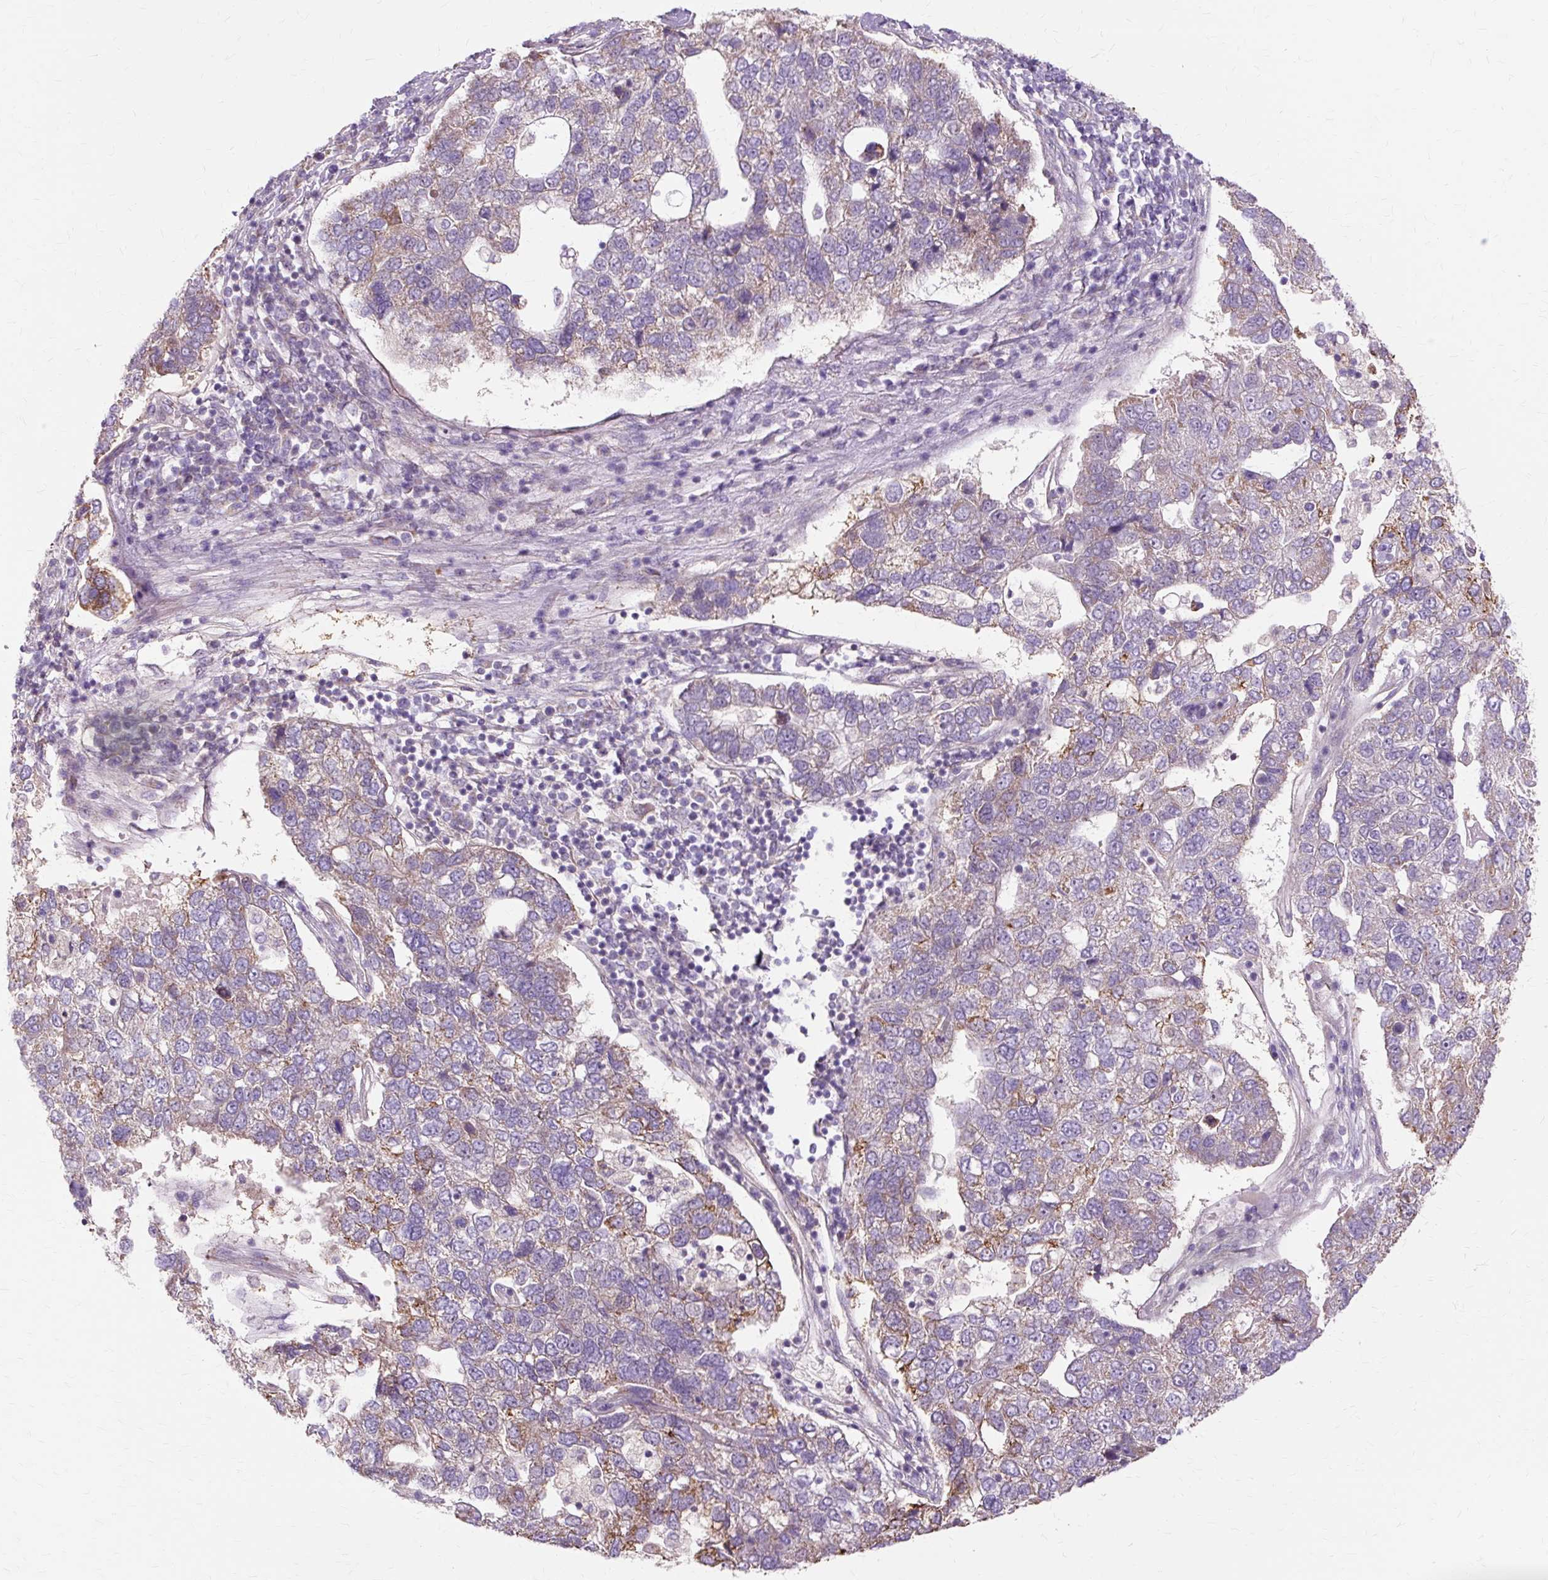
{"staining": {"intensity": "weak", "quantity": "<25%", "location": "cytoplasmic/membranous"}, "tissue": "pancreatic cancer", "cell_type": "Tumor cells", "image_type": "cancer", "snomed": [{"axis": "morphology", "description": "Adenocarcinoma, NOS"}, {"axis": "topography", "description": "Pancreas"}], "caption": "Pancreatic cancer stained for a protein using immunohistochemistry reveals no staining tumor cells.", "gene": "PDZD2", "patient": {"sex": "female", "age": 61}}